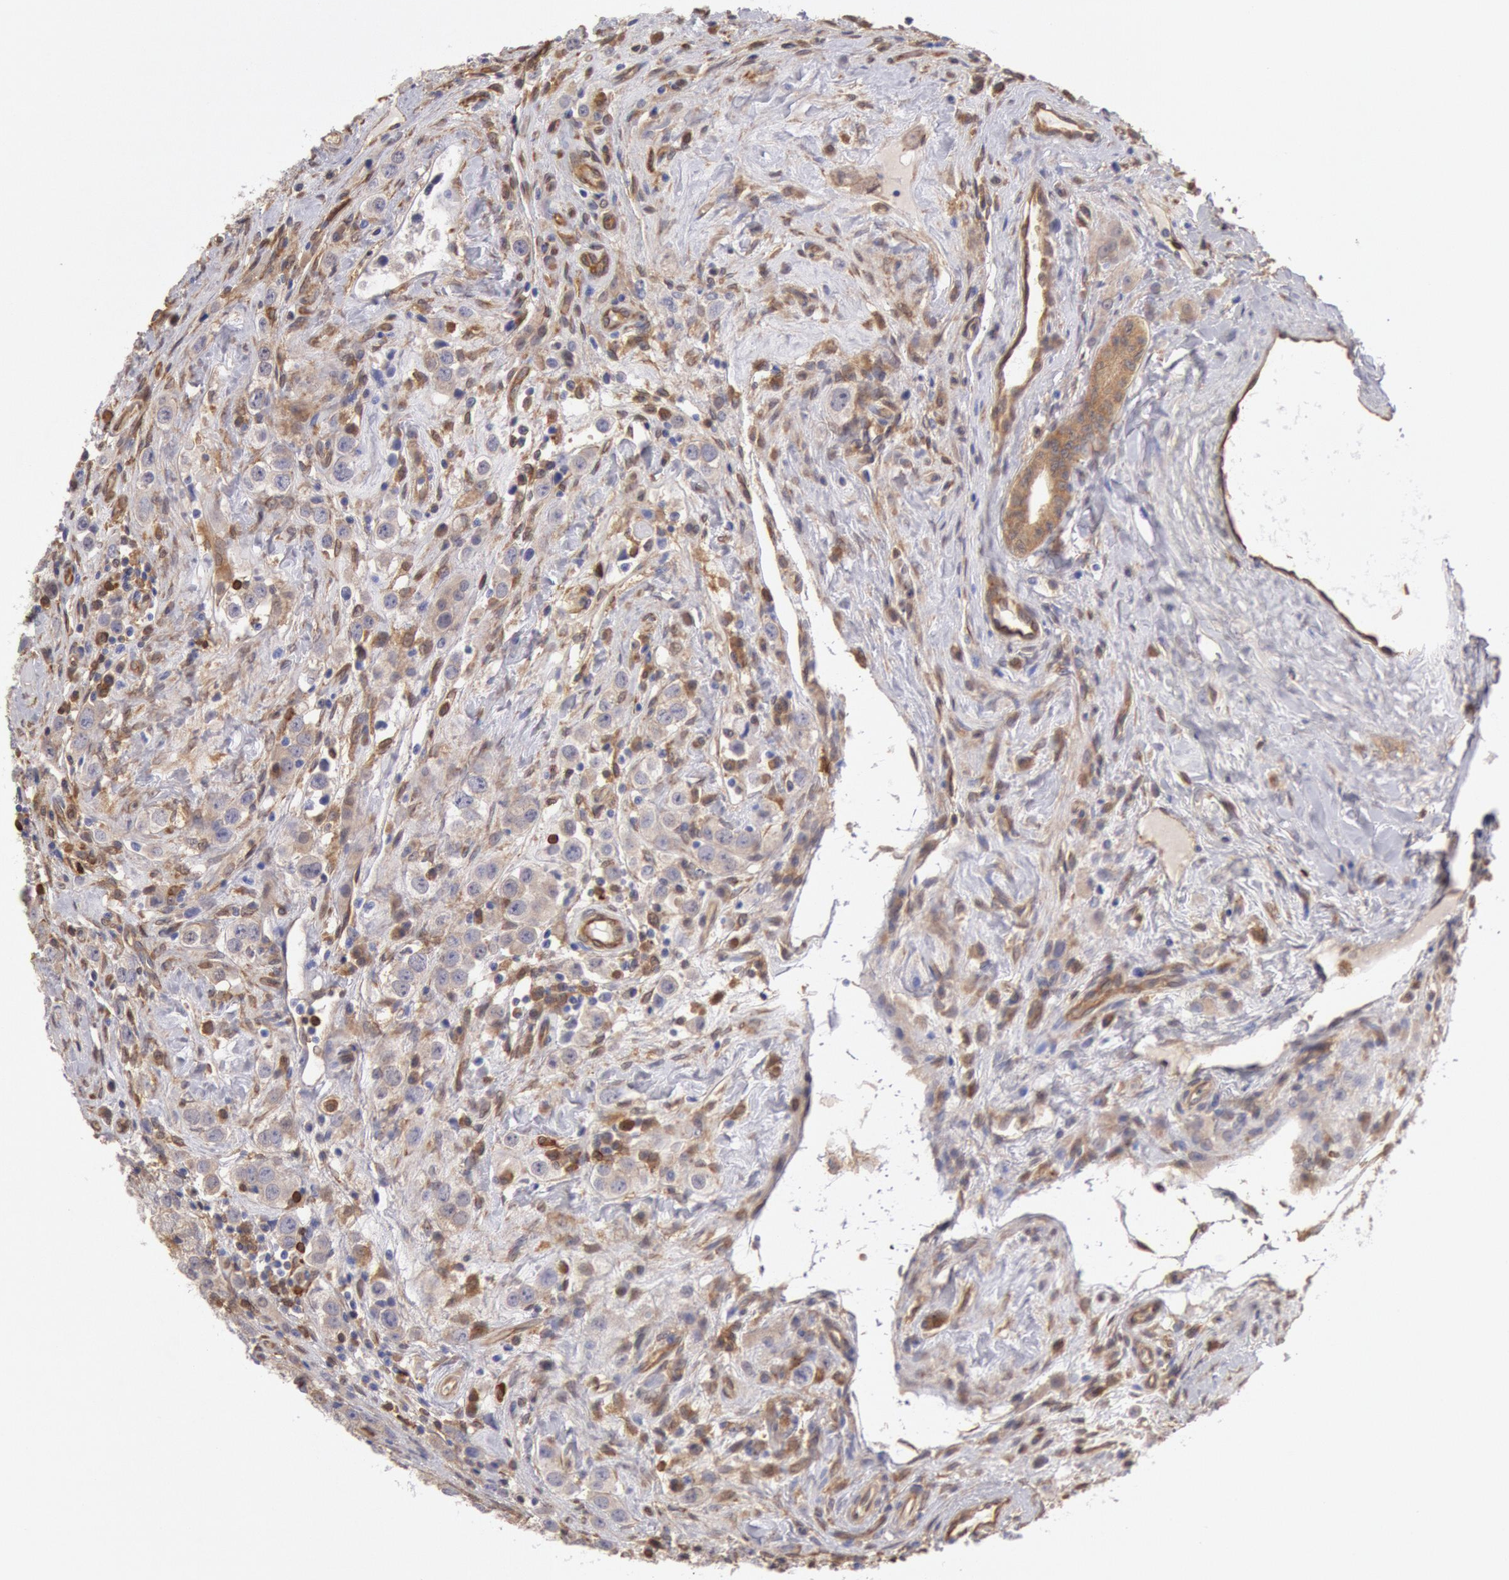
{"staining": {"intensity": "moderate", "quantity": ">75%", "location": "cytoplasmic/membranous"}, "tissue": "testis cancer", "cell_type": "Tumor cells", "image_type": "cancer", "snomed": [{"axis": "morphology", "description": "Seminoma, NOS"}, {"axis": "topography", "description": "Testis"}], "caption": "This is an image of IHC staining of testis seminoma, which shows moderate staining in the cytoplasmic/membranous of tumor cells.", "gene": "CCDC50", "patient": {"sex": "male", "age": 32}}